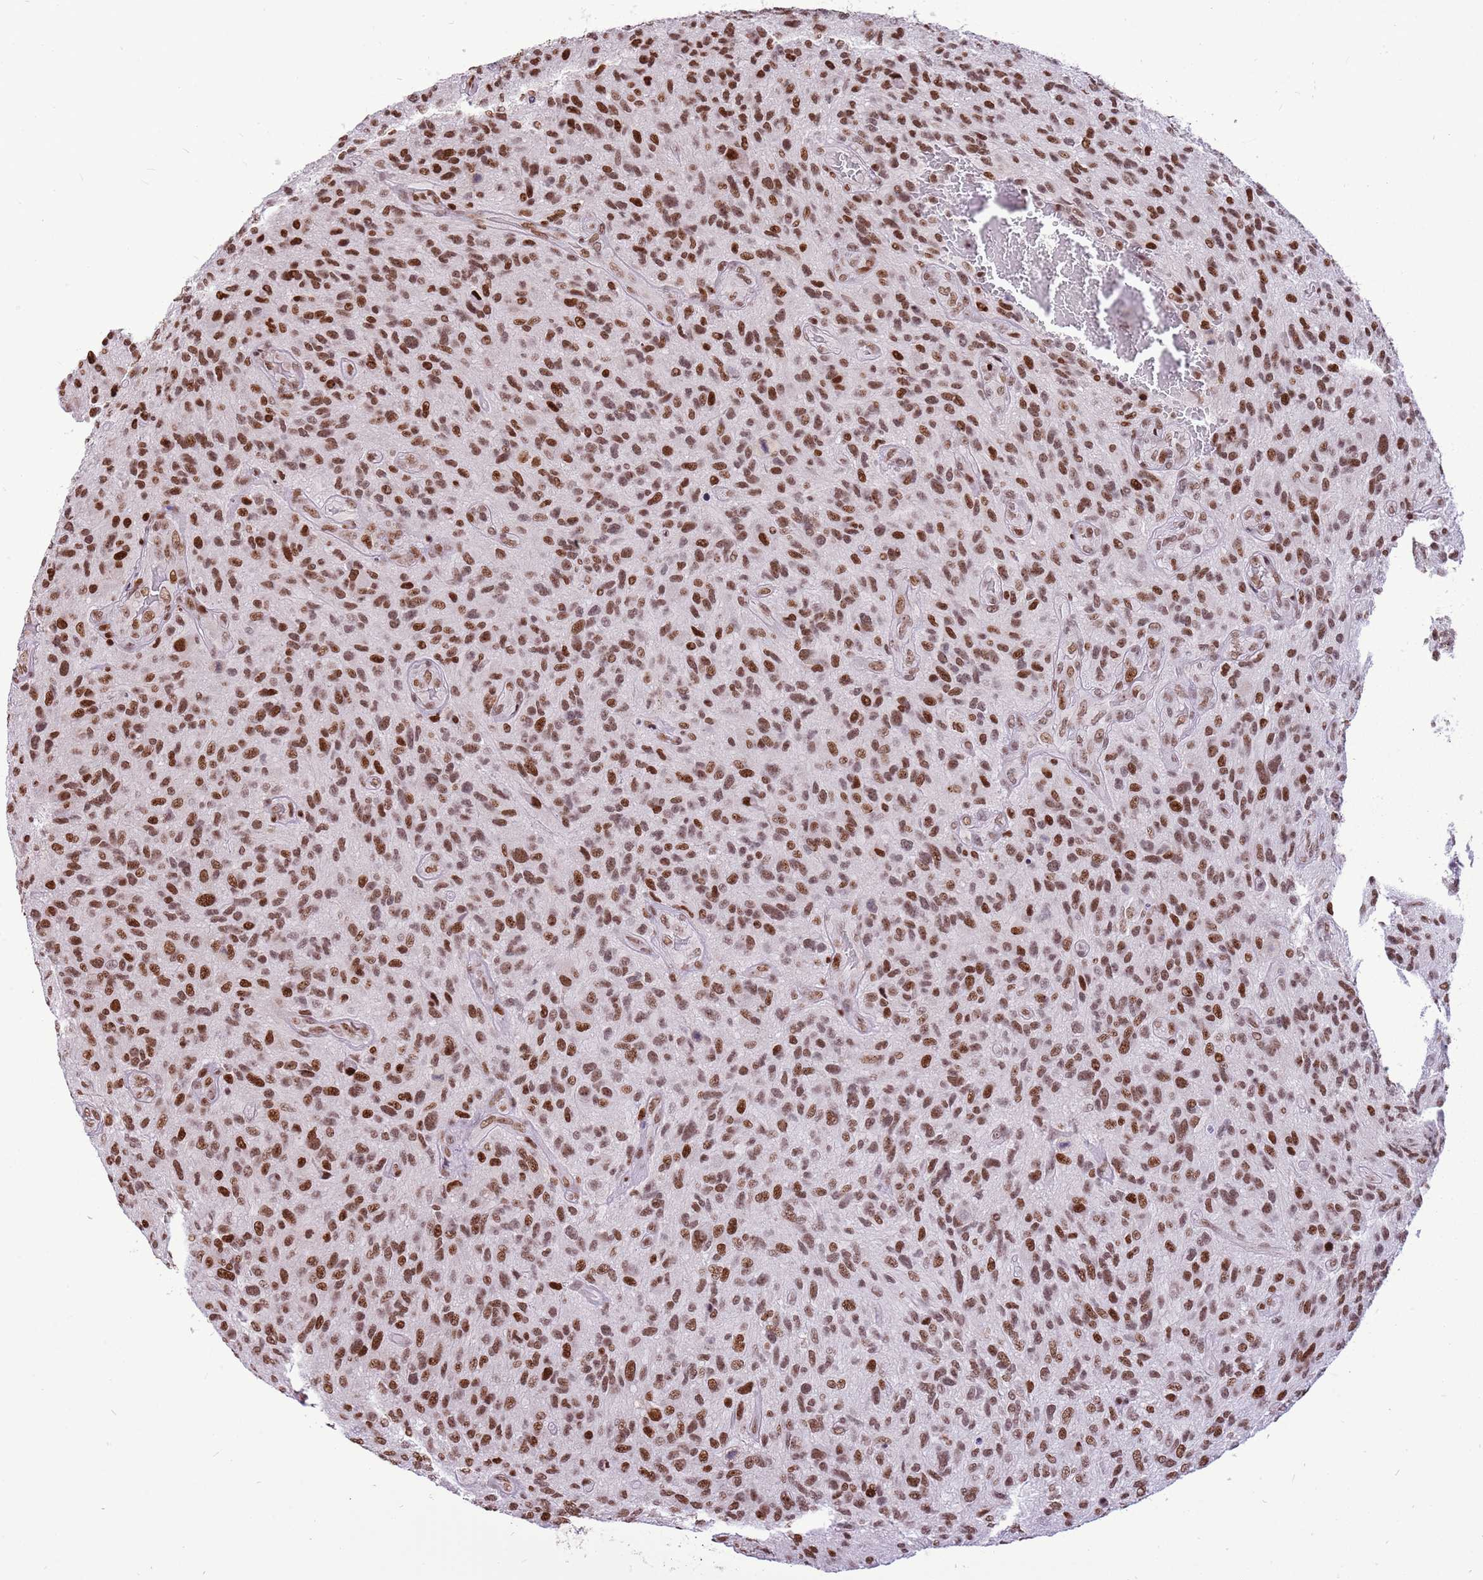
{"staining": {"intensity": "strong", "quantity": ">75%", "location": "nuclear"}, "tissue": "glioma", "cell_type": "Tumor cells", "image_type": "cancer", "snomed": [{"axis": "morphology", "description": "Glioma, malignant, High grade"}, {"axis": "topography", "description": "Brain"}], "caption": "A photomicrograph of malignant glioma (high-grade) stained for a protein displays strong nuclear brown staining in tumor cells.", "gene": "WASHC4", "patient": {"sex": "male", "age": 47}}